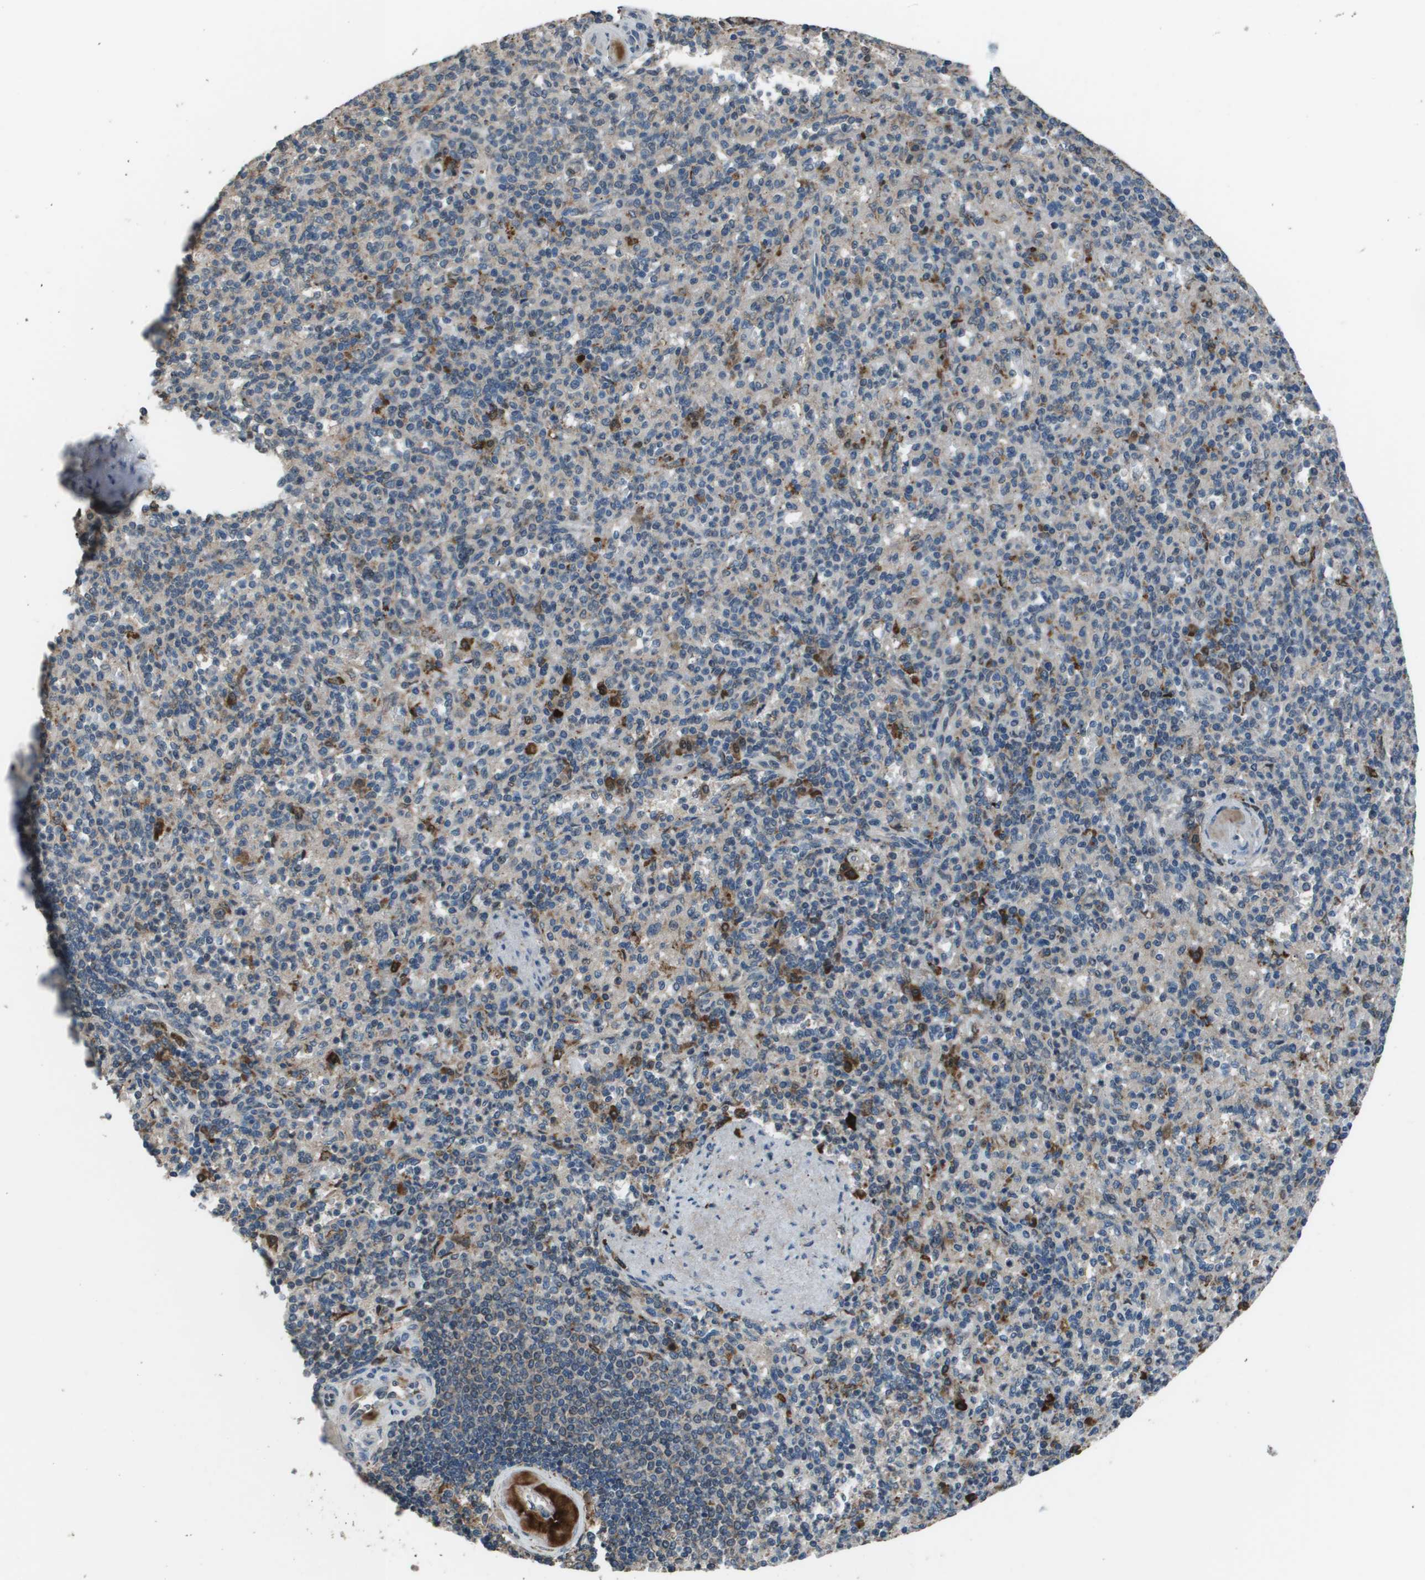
{"staining": {"intensity": "moderate", "quantity": "<25%", "location": "cytoplasmic/membranous"}, "tissue": "spleen", "cell_type": "Cells in red pulp", "image_type": "normal", "snomed": [{"axis": "morphology", "description": "Normal tissue, NOS"}, {"axis": "topography", "description": "Spleen"}], "caption": "Protein expression analysis of benign human spleen reveals moderate cytoplasmic/membranous positivity in approximately <25% of cells in red pulp.", "gene": "GOSR2", "patient": {"sex": "female", "age": 74}}